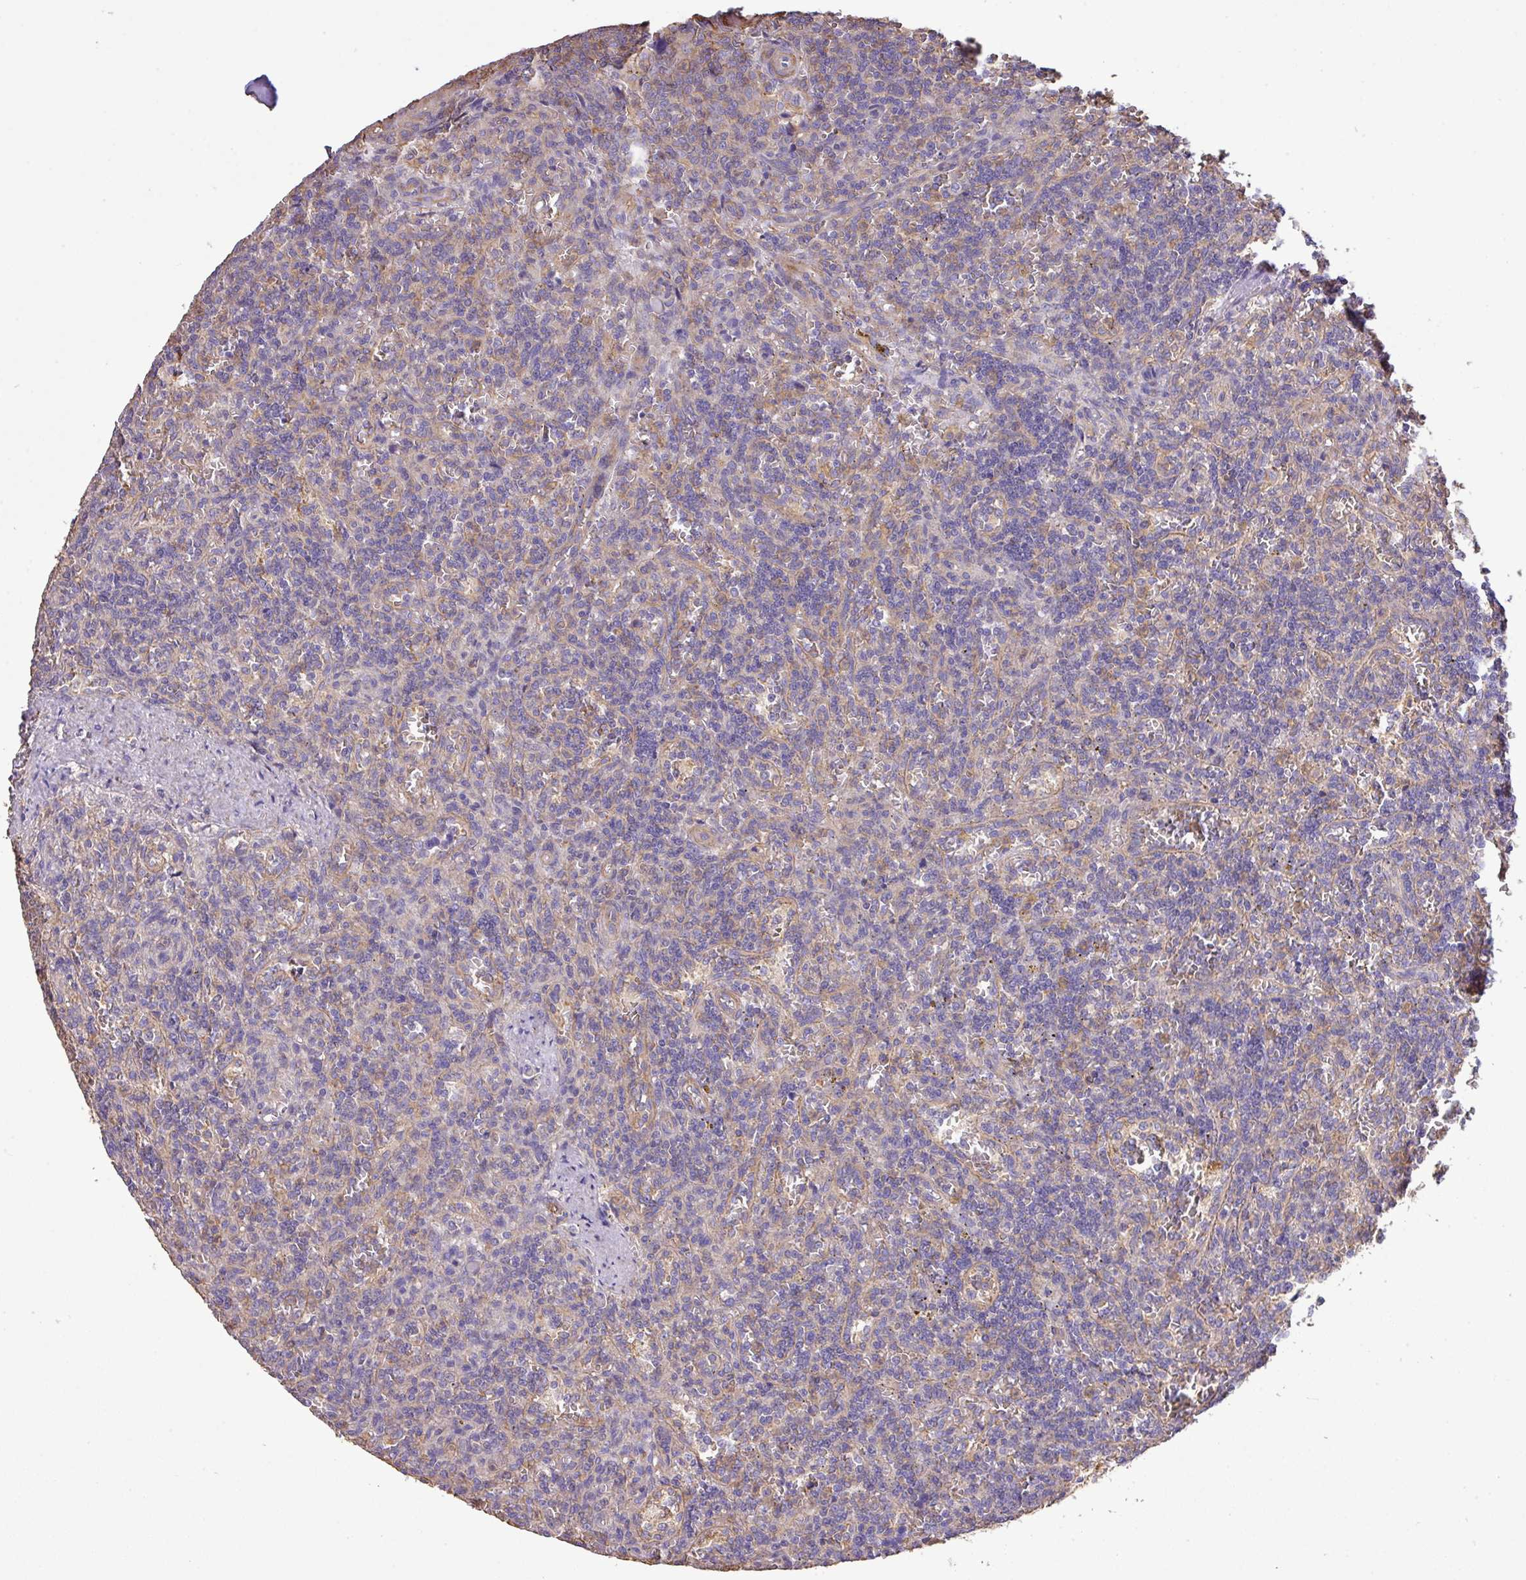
{"staining": {"intensity": "negative", "quantity": "none", "location": "none"}, "tissue": "lymphoma", "cell_type": "Tumor cells", "image_type": "cancer", "snomed": [{"axis": "morphology", "description": "Malignant lymphoma, non-Hodgkin's type, Low grade"}, {"axis": "topography", "description": "Spleen"}], "caption": "Immunohistochemistry of human low-grade malignant lymphoma, non-Hodgkin's type demonstrates no expression in tumor cells. (DAB (3,3'-diaminobenzidine) IHC with hematoxylin counter stain).", "gene": "CALML4", "patient": {"sex": "male", "age": 73}}